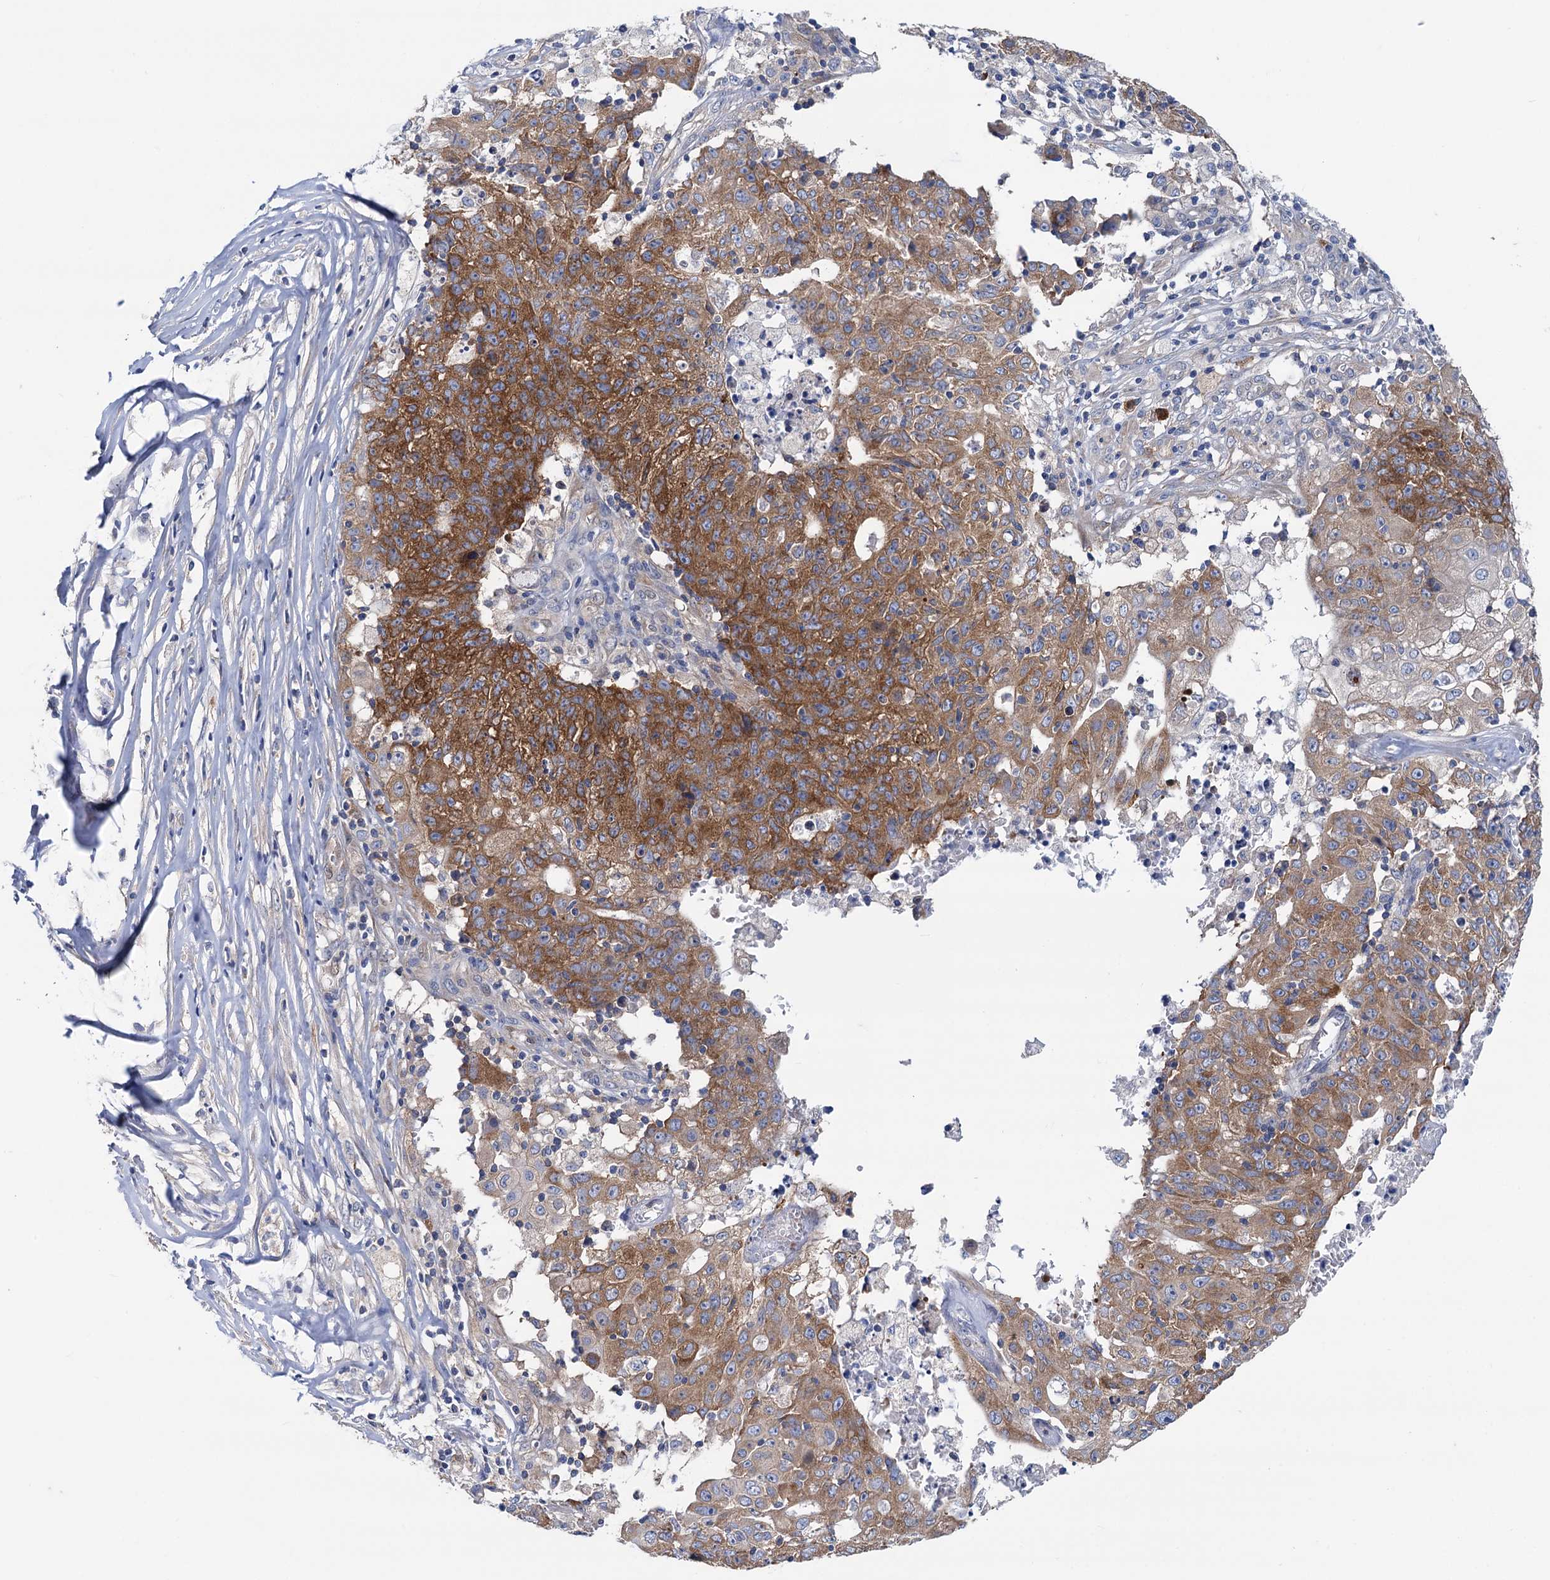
{"staining": {"intensity": "moderate", "quantity": ">75%", "location": "cytoplasmic/membranous"}, "tissue": "ovarian cancer", "cell_type": "Tumor cells", "image_type": "cancer", "snomed": [{"axis": "morphology", "description": "Carcinoma, endometroid"}, {"axis": "topography", "description": "Ovary"}], "caption": "Immunohistochemical staining of human ovarian cancer exhibits medium levels of moderate cytoplasmic/membranous protein staining in approximately >75% of tumor cells.", "gene": "ZNRD2", "patient": {"sex": "female", "age": 42}}